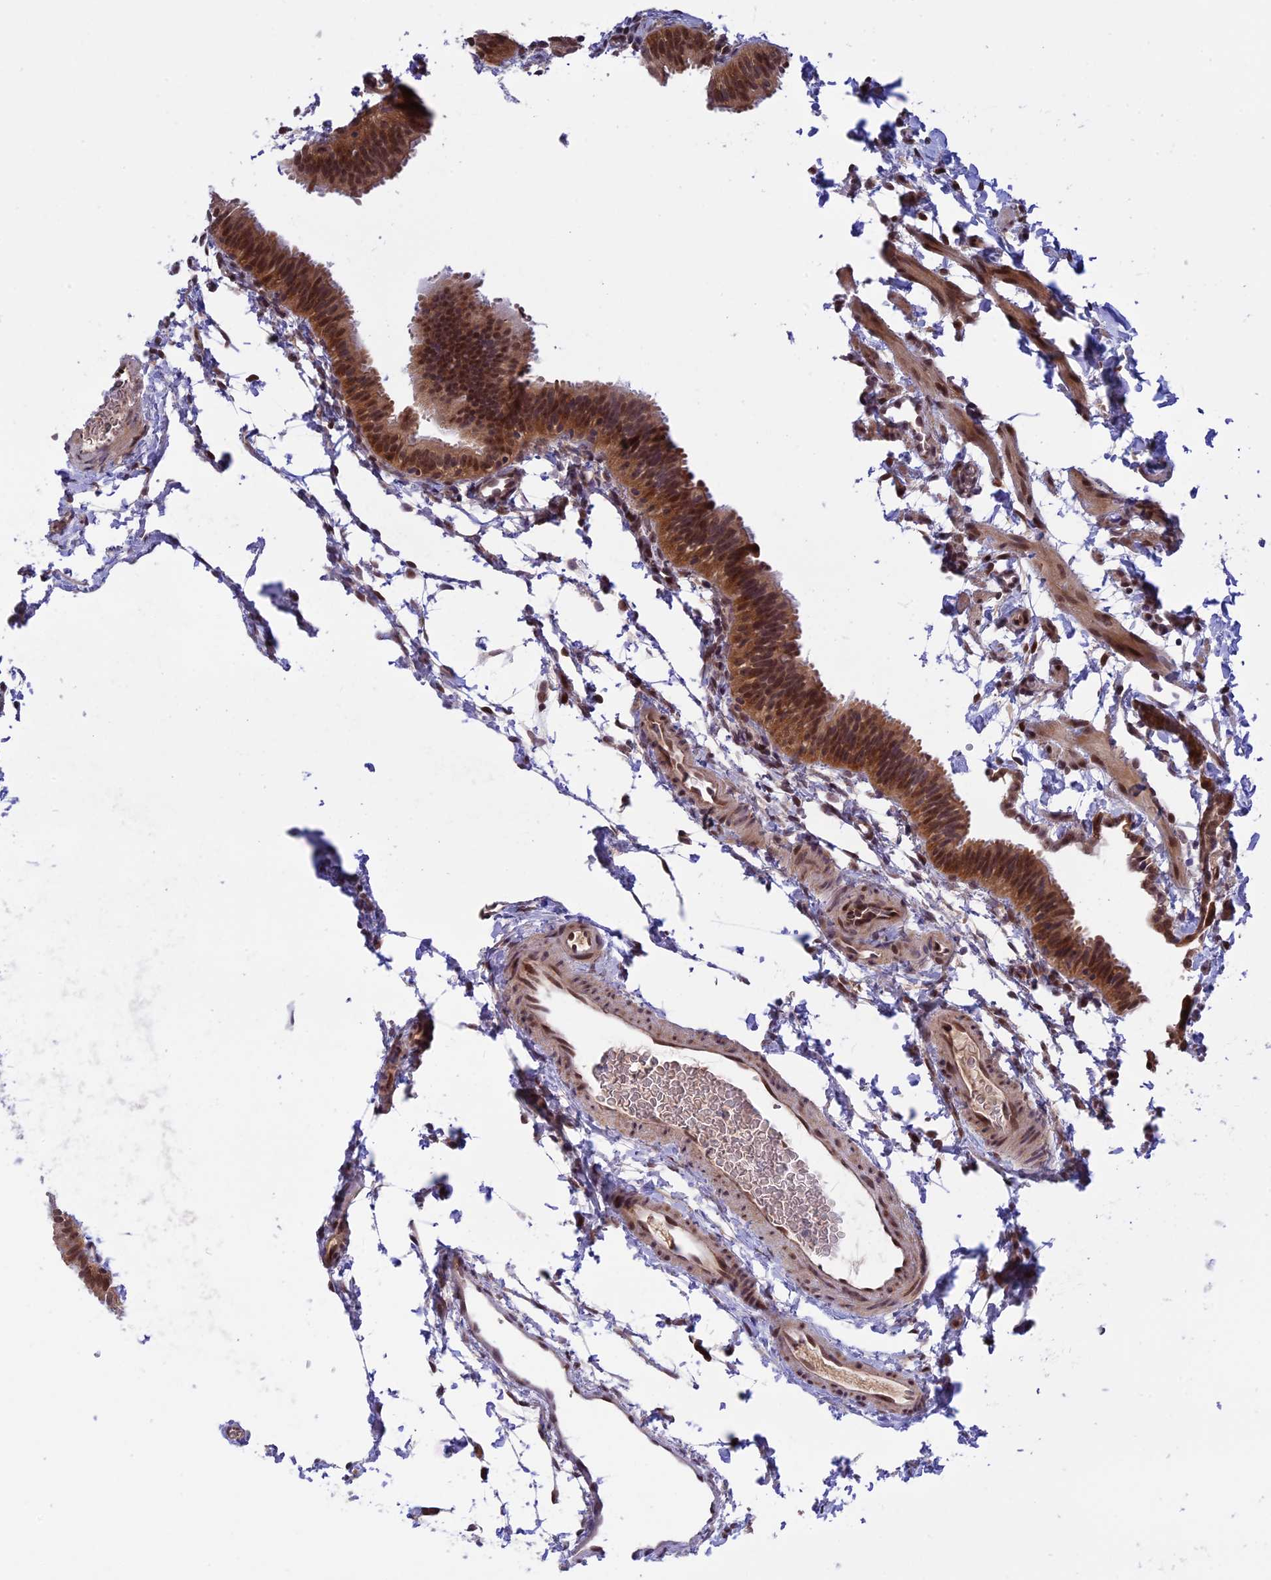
{"staining": {"intensity": "strong", "quantity": ">75%", "location": "cytoplasmic/membranous,nuclear"}, "tissue": "fallopian tube", "cell_type": "Glandular cells", "image_type": "normal", "snomed": [{"axis": "morphology", "description": "Normal tissue, NOS"}, {"axis": "topography", "description": "Fallopian tube"}], "caption": "Glandular cells exhibit high levels of strong cytoplasmic/membranous,nuclear staining in approximately >75% of cells in unremarkable human fallopian tube.", "gene": "ZNF428", "patient": {"sex": "female", "age": 35}}